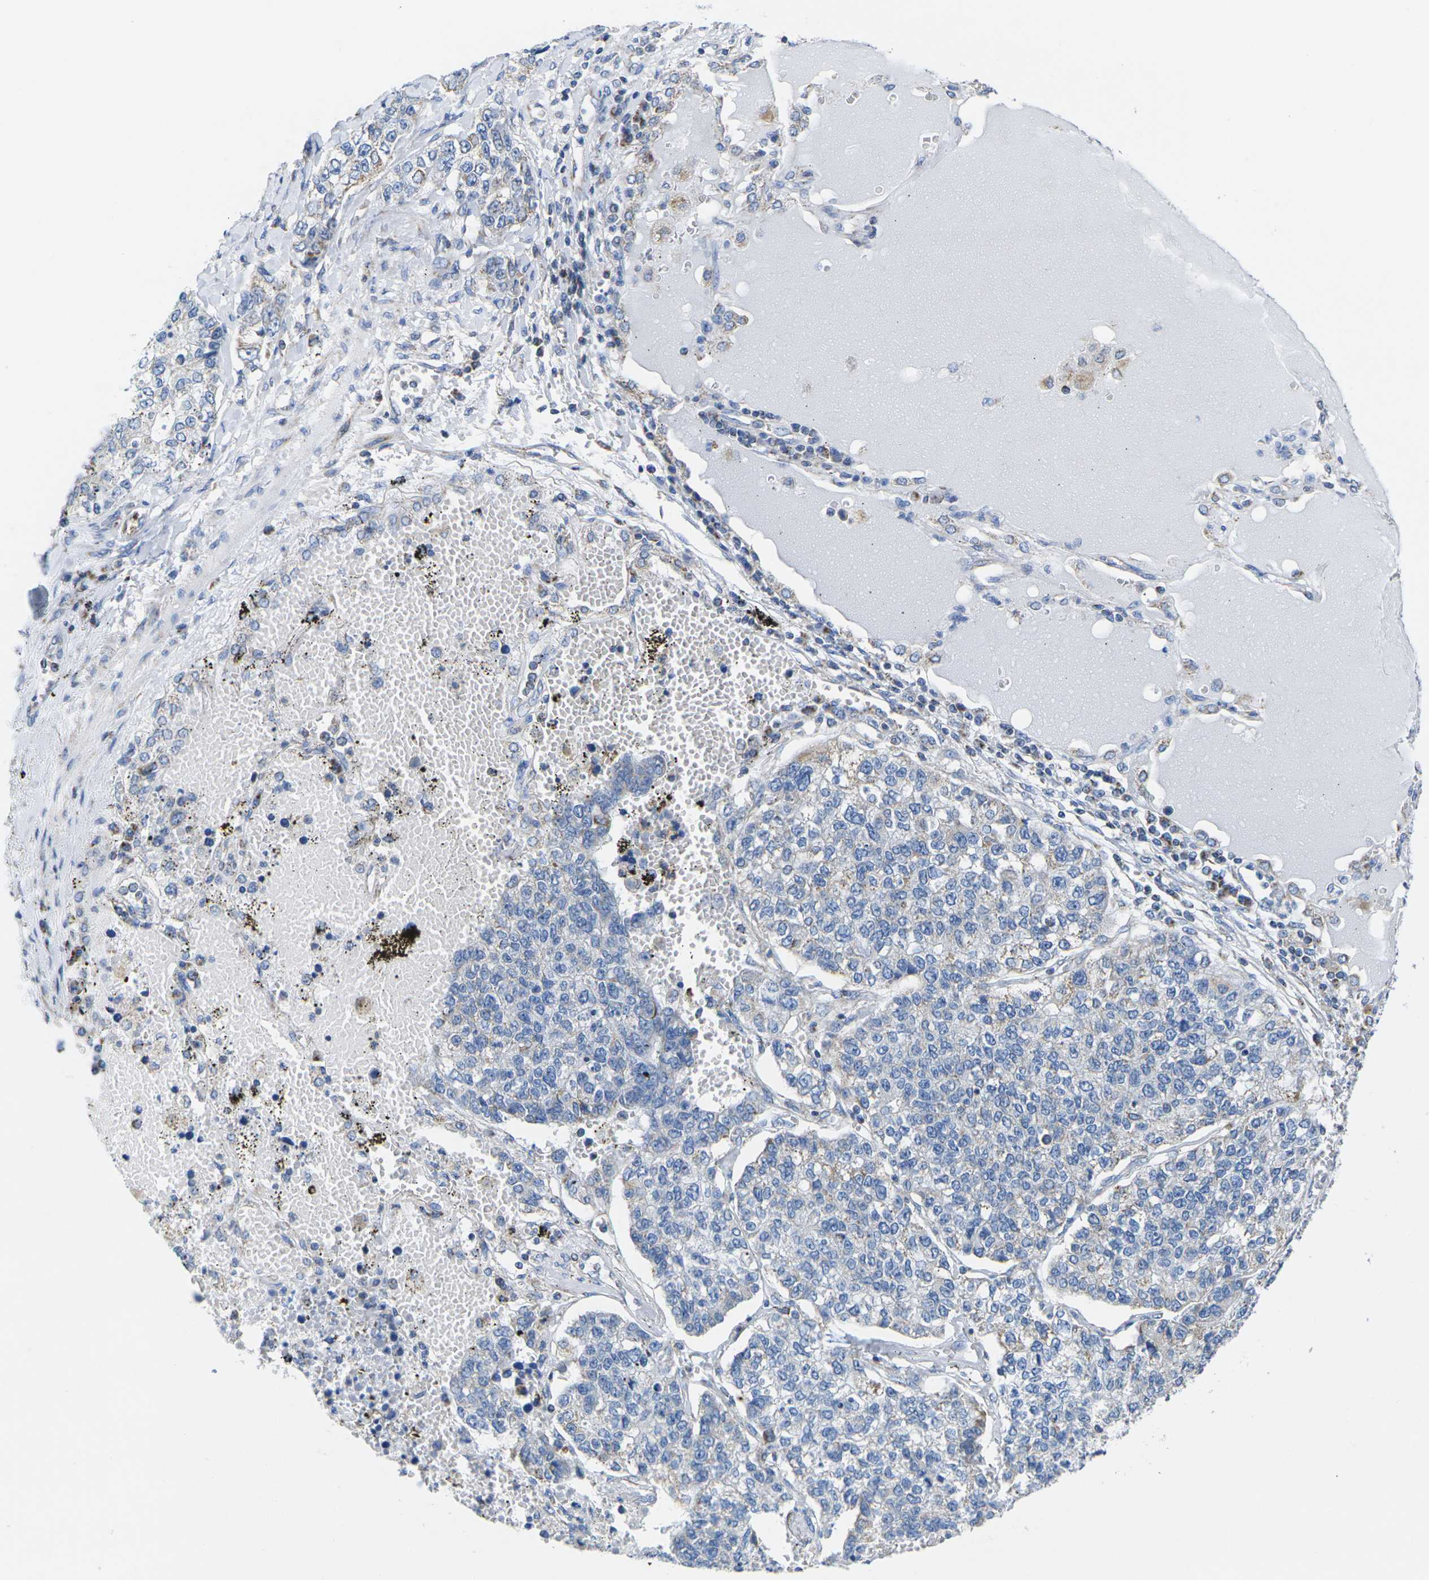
{"staining": {"intensity": "negative", "quantity": "none", "location": "none"}, "tissue": "lung cancer", "cell_type": "Tumor cells", "image_type": "cancer", "snomed": [{"axis": "morphology", "description": "Adenocarcinoma, NOS"}, {"axis": "topography", "description": "Lung"}], "caption": "Immunohistochemistry (IHC) image of neoplastic tissue: lung cancer (adenocarcinoma) stained with DAB exhibits no significant protein expression in tumor cells.", "gene": "TMEM204", "patient": {"sex": "male", "age": 49}}